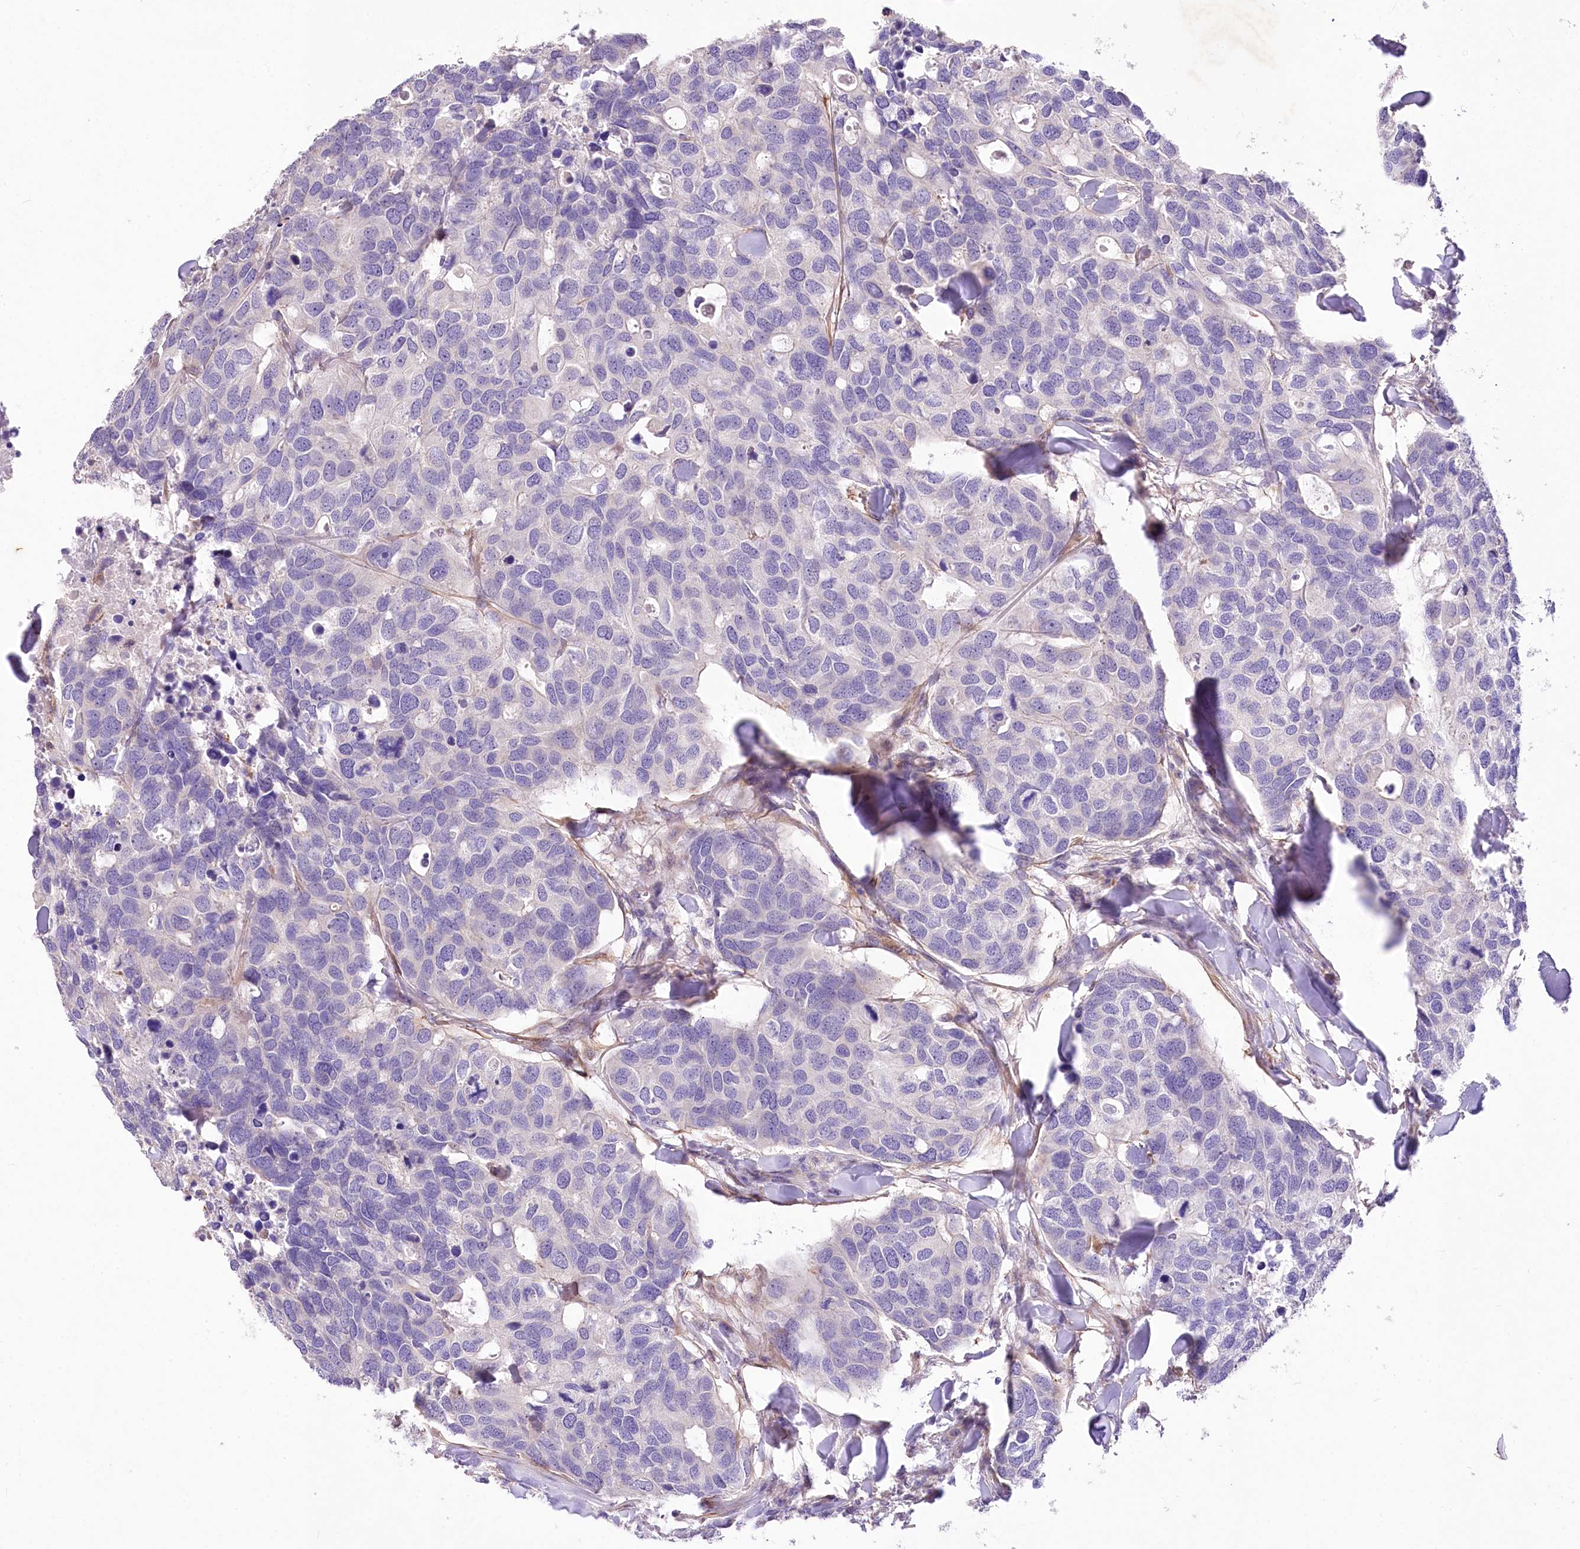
{"staining": {"intensity": "negative", "quantity": "none", "location": "none"}, "tissue": "breast cancer", "cell_type": "Tumor cells", "image_type": "cancer", "snomed": [{"axis": "morphology", "description": "Duct carcinoma"}, {"axis": "topography", "description": "Breast"}], "caption": "A photomicrograph of breast invasive ductal carcinoma stained for a protein displays no brown staining in tumor cells.", "gene": "RDH16", "patient": {"sex": "female", "age": 83}}